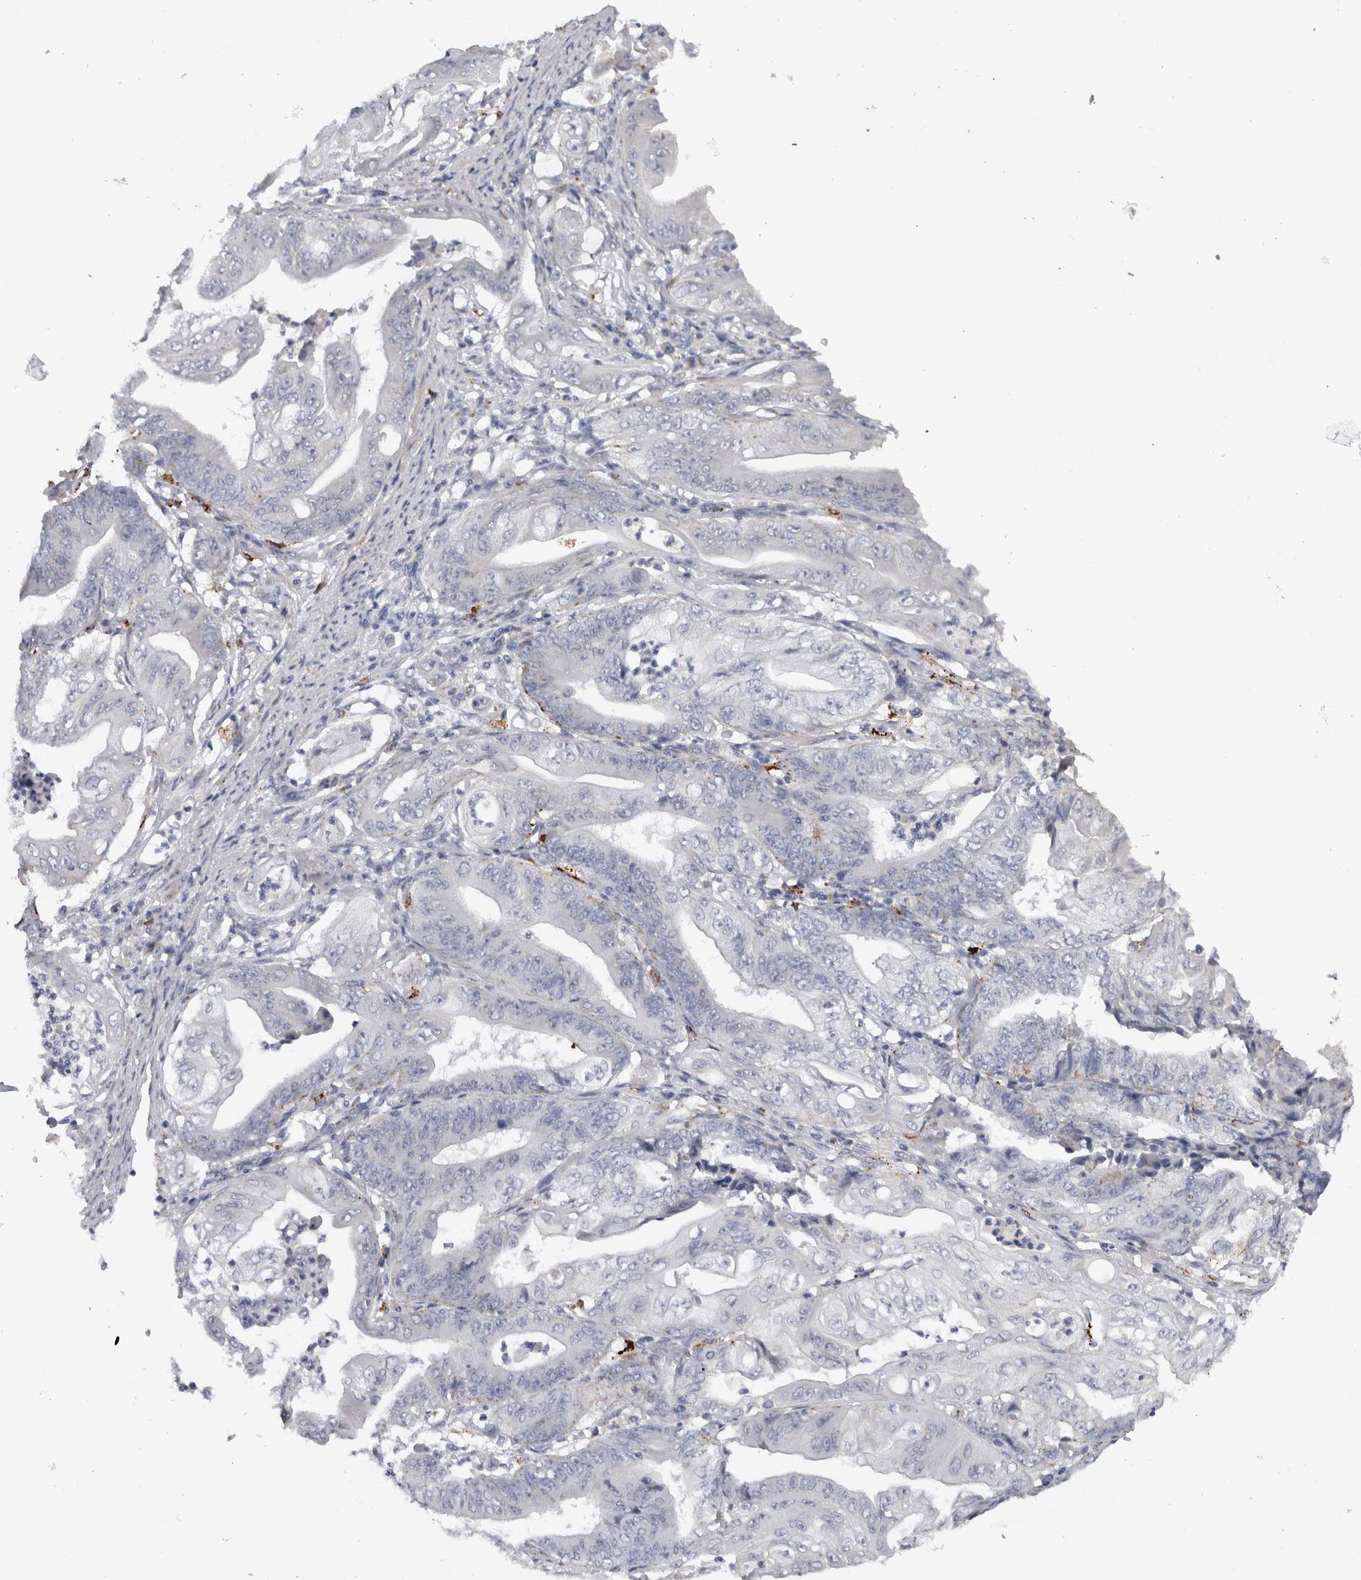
{"staining": {"intensity": "negative", "quantity": "none", "location": "none"}, "tissue": "stomach cancer", "cell_type": "Tumor cells", "image_type": "cancer", "snomed": [{"axis": "morphology", "description": "Adenocarcinoma, NOS"}, {"axis": "topography", "description": "Stomach"}], "caption": "High magnification brightfield microscopy of stomach adenocarcinoma stained with DAB (3,3'-diaminobenzidine) (brown) and counterstained with hematoxylin (blue): tumor cells show no significant staining.", "gene": "MGAT1", "patient": {"sex": "female", "age": 73}}